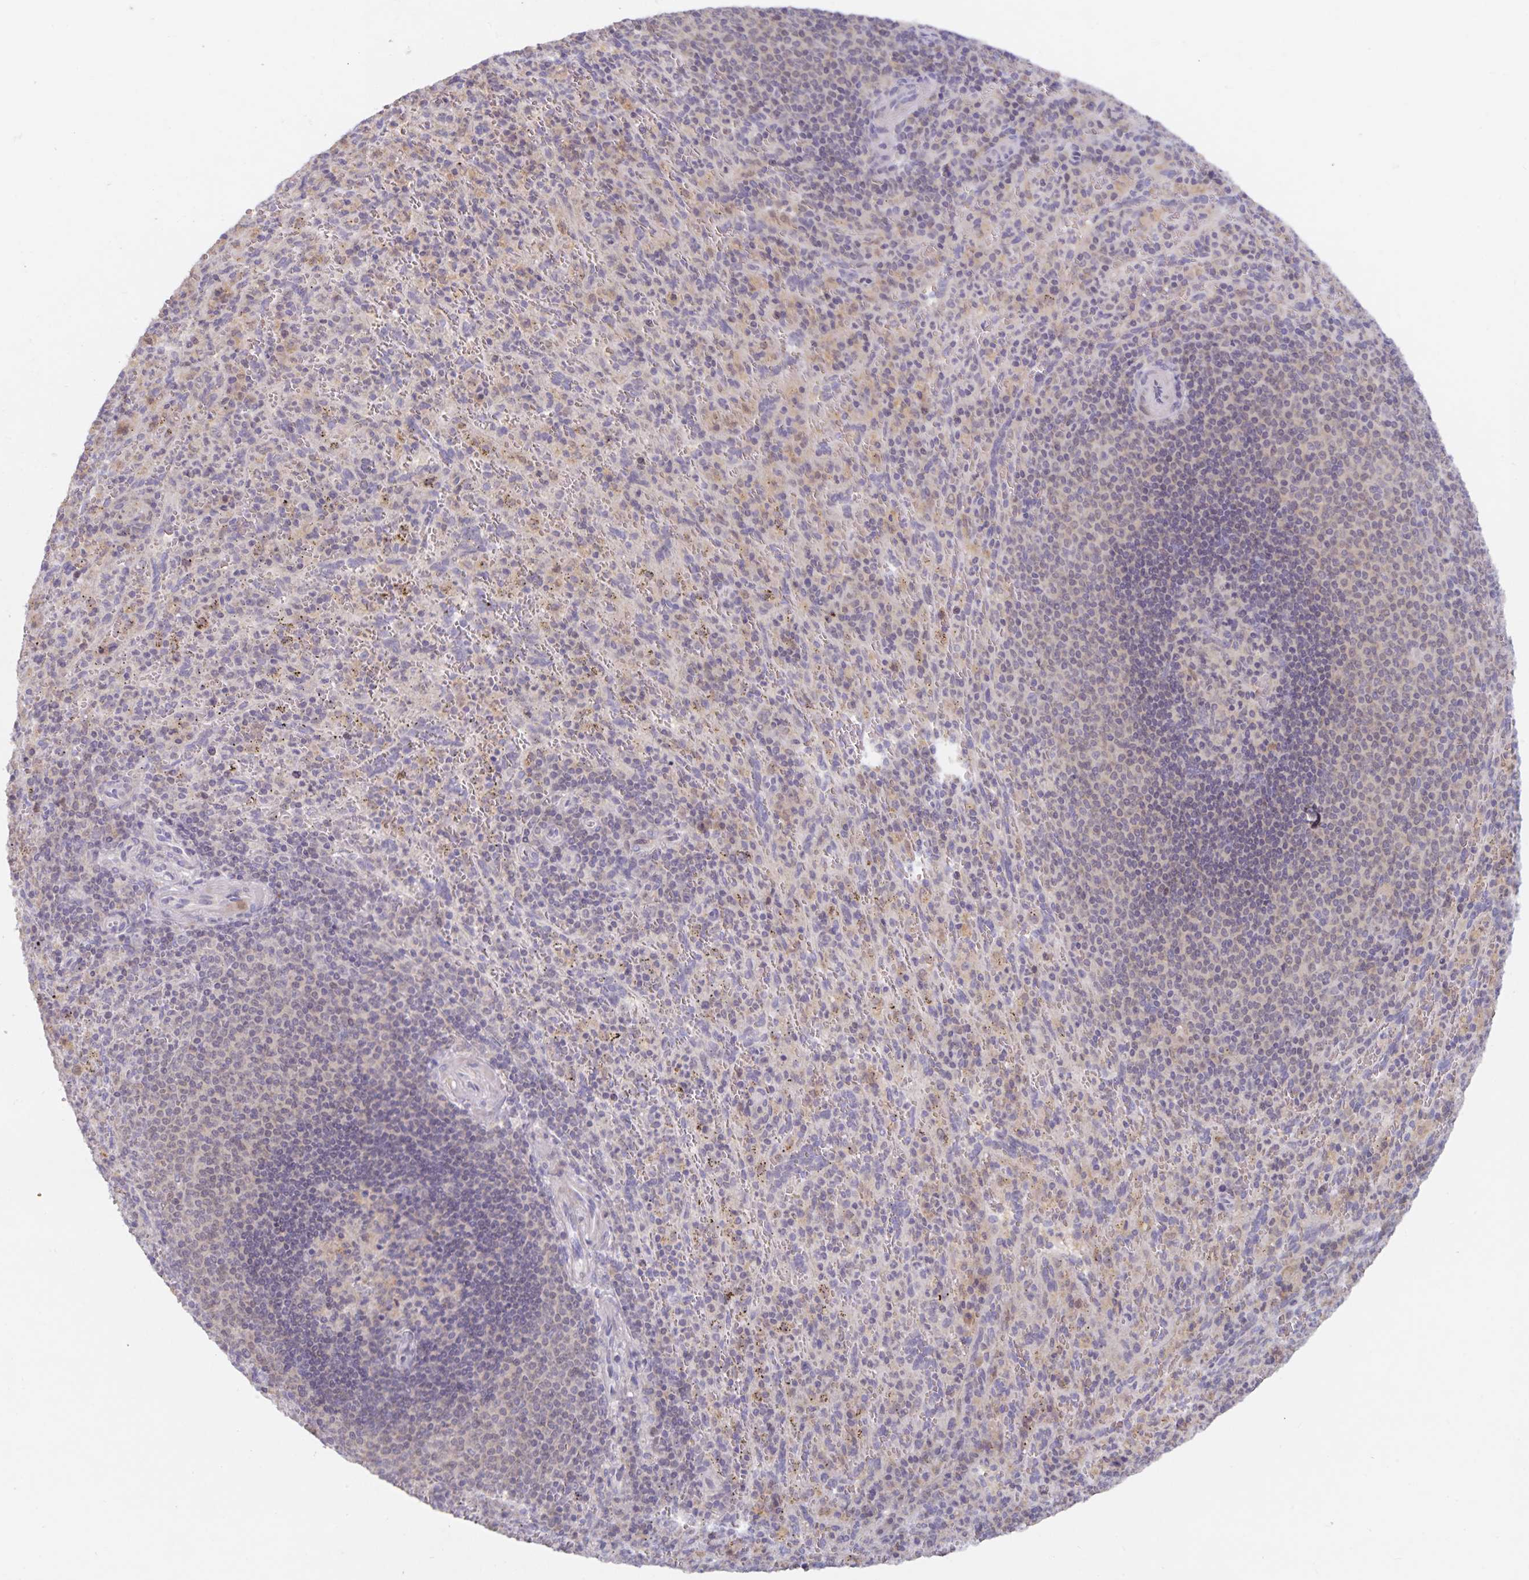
{"staining": {"intensity": "weak", "quantity": "<25%", "location": "cytoplasmic/membranous"}, "tissue": "spleen", "cell_type": "Cells in red pulp", "image_type": "normal", "snomed": [{"axis": "morphology", "description": "Normal tissue, NOS"}, {"axis": "topography", "description": "Spleen"}], "caption": "The image displays no staining of cells in red pulp in normal spleen.", "gene": "HEPN1", "patient": {"sex": "male", "age": 57}}